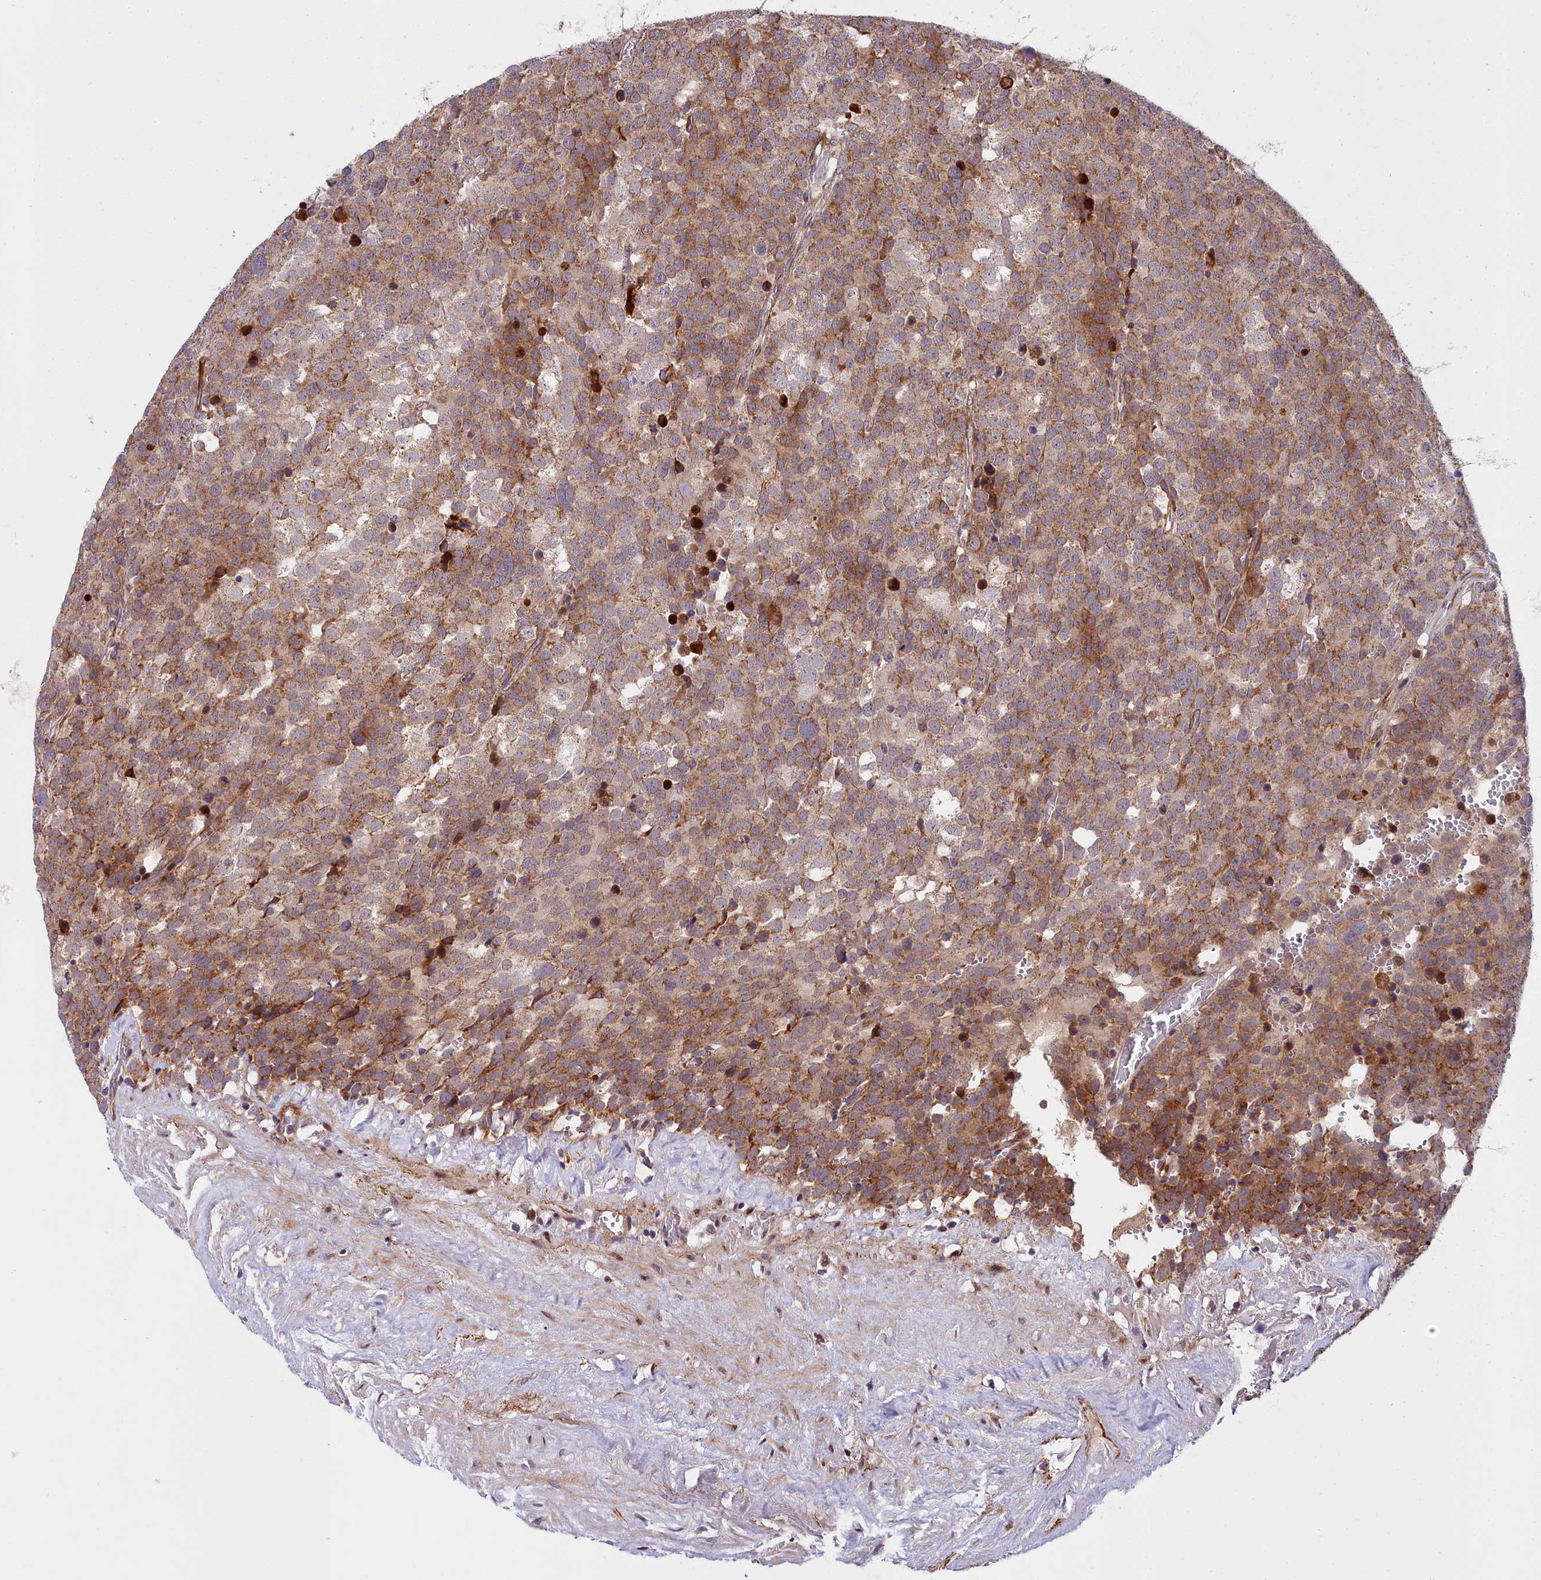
{"staining": {"intensity": "strong", "quantity": ">75%", "location": "cytoplasmic/membranous"}, "tissue": "testis cancer", "cell_type": "Tumor cells", "image_type": "cancer", "snomed": [{"axis": "morphology", "description": "Seminoma, NOS"}, {"axis": "topography", "description": "Testis"}], "caption": "Protein staining of testis cancer tissue demonstrates strong cytoplasmic/membranous expression in approximately >75% of tumor cells.", "gene": "MRPS11", "patient": {"sex": "male", "age": 71}}